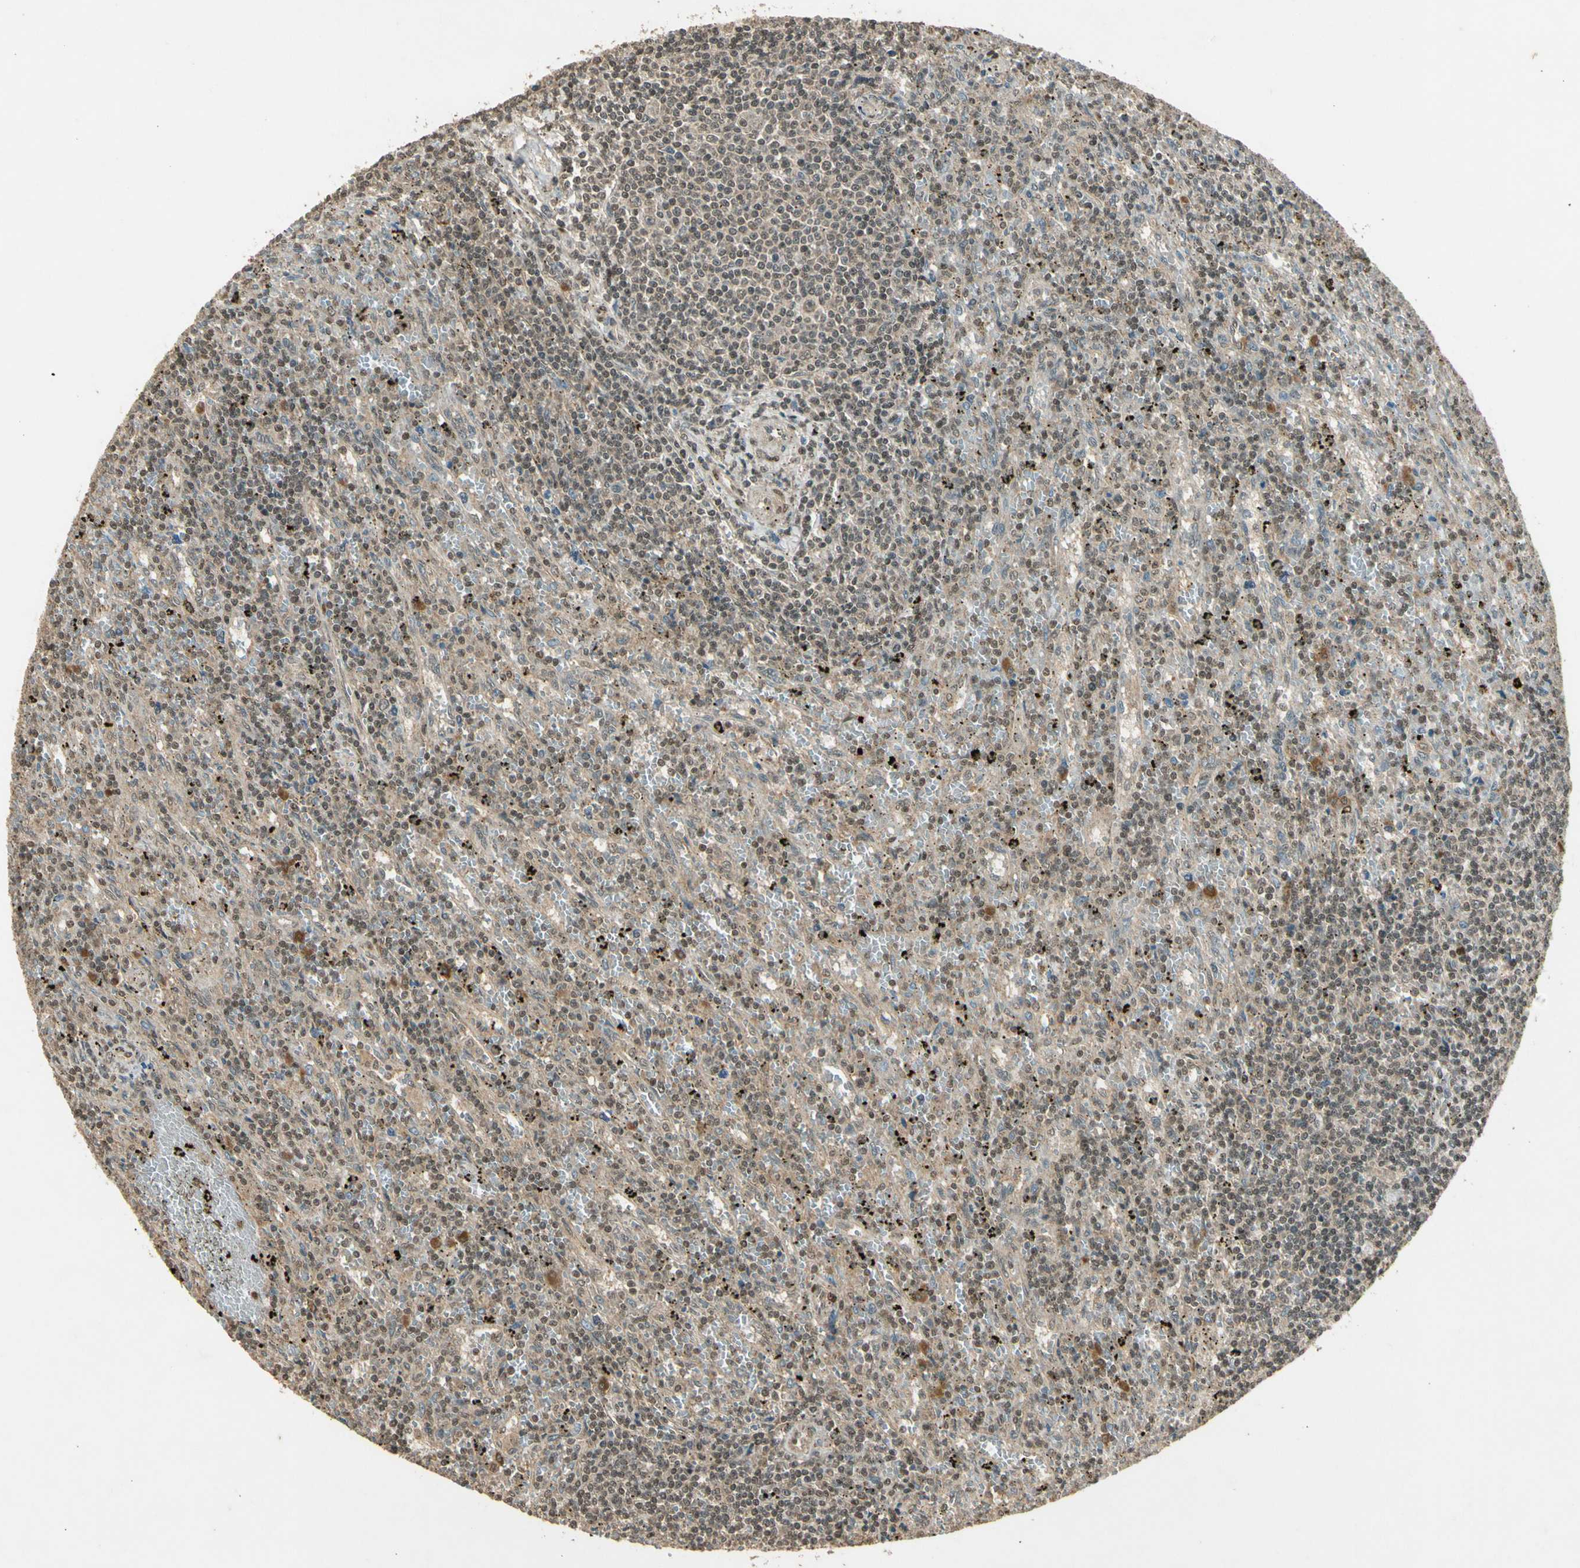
{"staining": {"intensity": "weak", "quantity": ">75%", "location": "nuclear"}, "tissue": "lymphoma", "cell_type": "Tumor cells", "image_type": "cancer", "snomed": [{"axis": "morphology", "description": "Malignant lymphoma, non-Hodgkin's type, Low grade"}, {"axis": "topography", "description": "Spleen"}], "caption": "This is a histology image of immunohistochemistry staining of malignant lymphoma, non-Hodgkin's type (low-grade), which shows weak expression in the nuclear of tumor cells.", "gene": "GMEB2", "patient": {"sex": "male", "age": 76}}